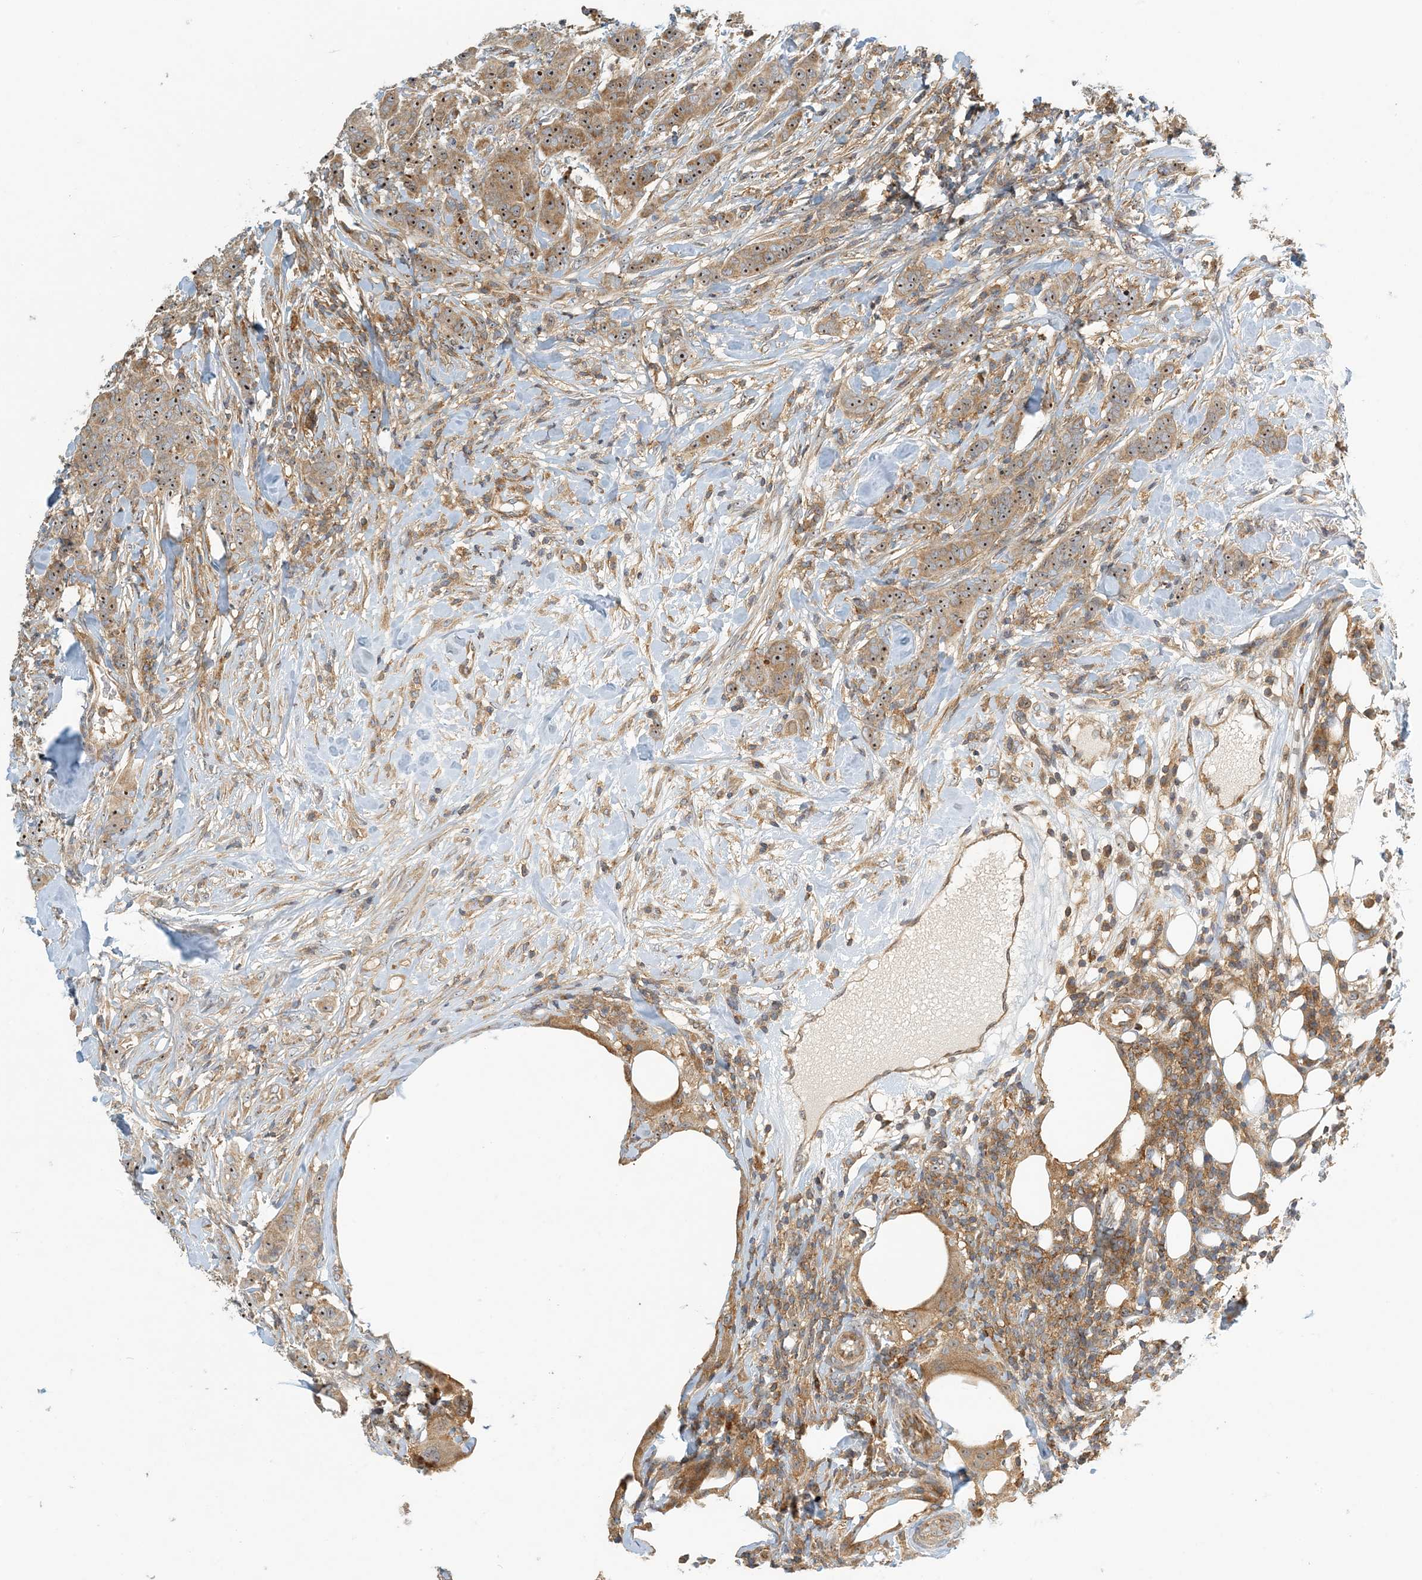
{"staining": {"intensity": "moderate", "quantity": ">75%", "location": "cytoplasmic/membranous,nuclear"}, "tissue": "breast cancer", "cell_type": "Tumor cells", "image_type": "cancer", "snomed": [{"axis": "morphology", "description": "Duct carcinoma"}, {"axis": "topography", "description": "Breast"}], "caption": "Invasive ductal carcinoma (breast) tissue displays moderate cytoplasmic/membranous and nuclear staining in approximately >75% of tumor cells, visualized by immunohistochemistry.", "gene": "COLEC11", "patient": {"sex": "female", "age": 40}}